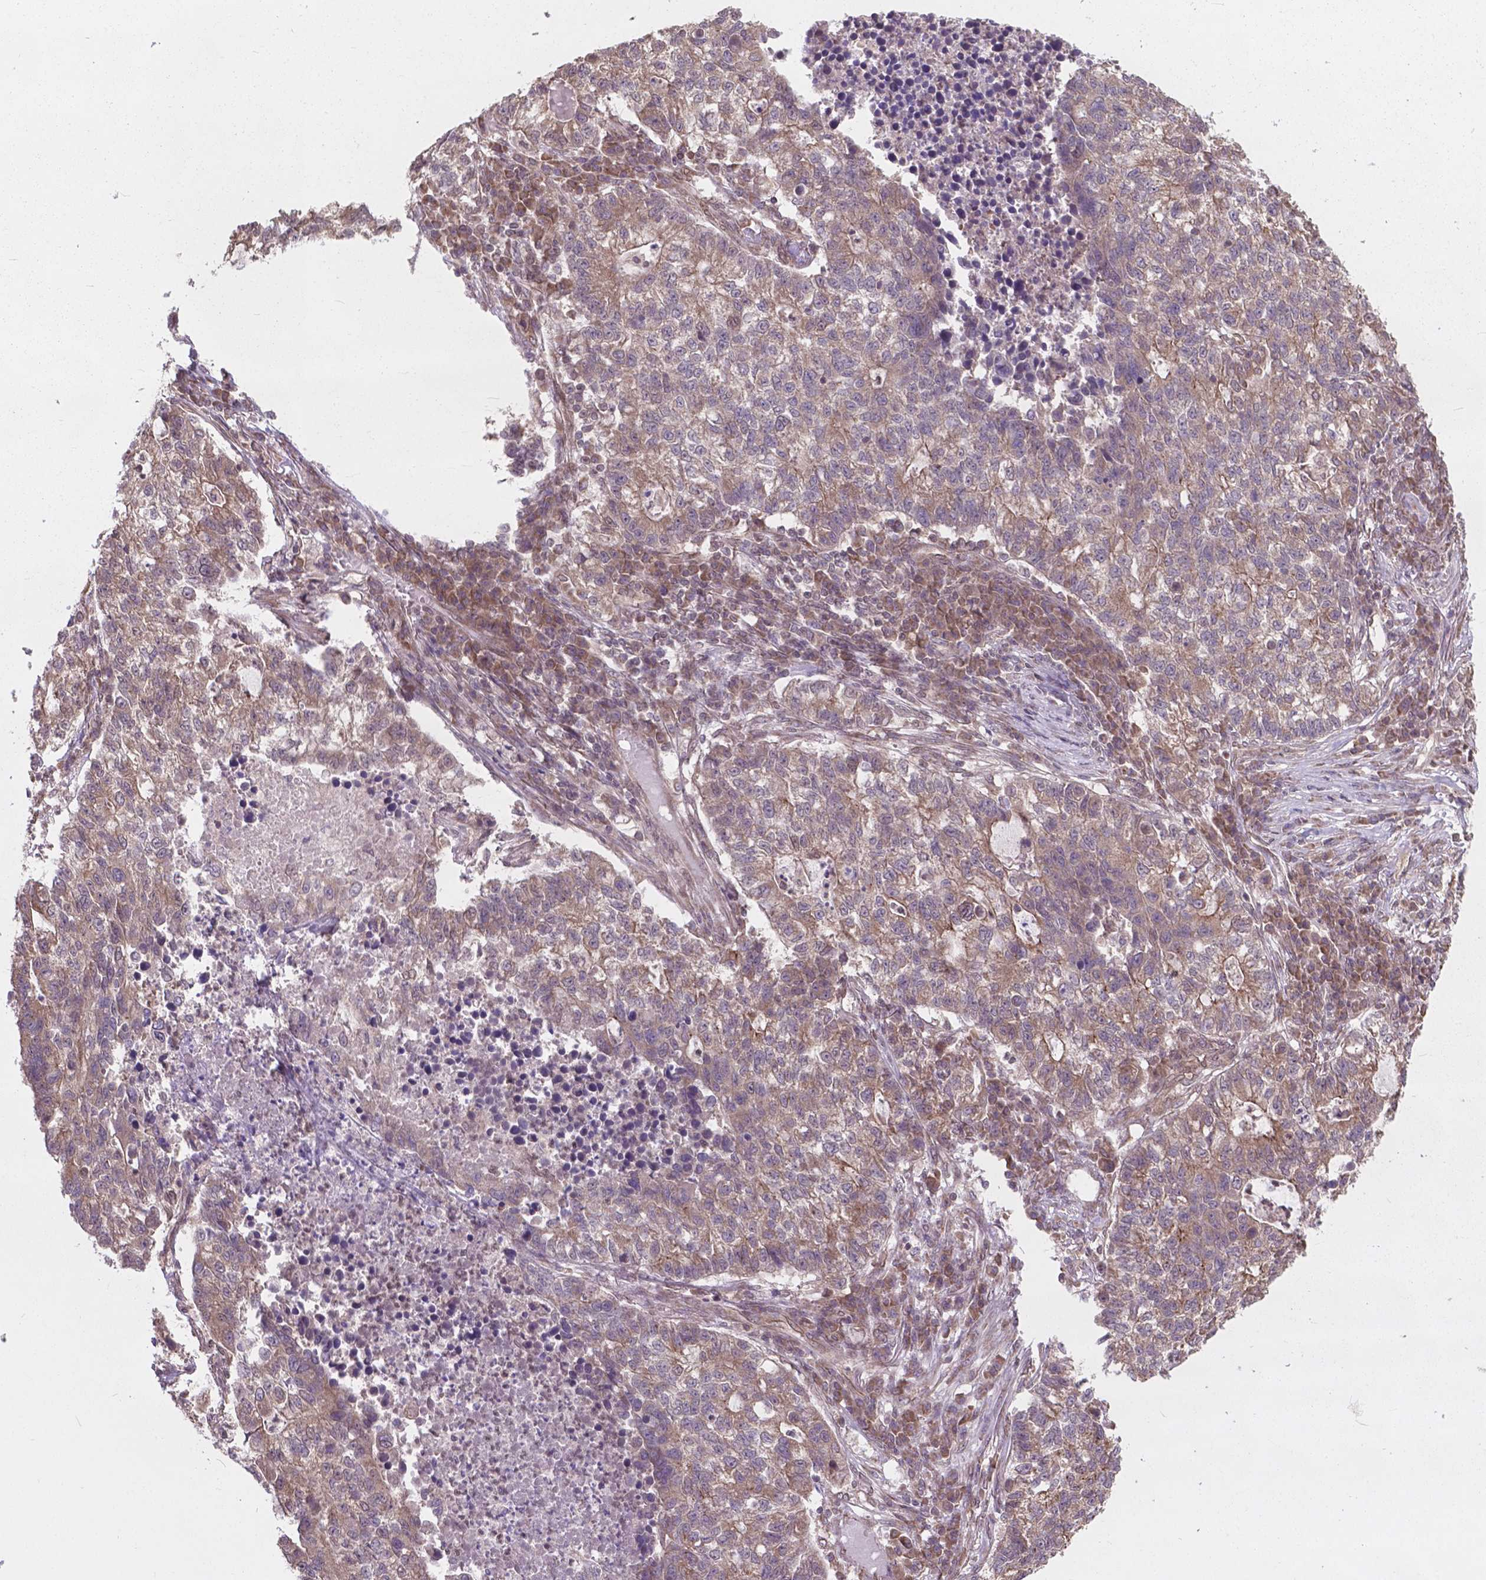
{"staining": {"intensity": "moderate", "quantity": "<25%", "location": "cytoplasmic/membranous"}, "tissue": "lung cancer", "cell_type": "Tumor cells", "image_type": "cancer", "snomed": [{"axis": "morphology", "description": "Adenocarcinoma, NOS"}, {"axis": "topography", "description": "Lung"}], "caption": "Immunohistochemical staining of adenocarcinoma (lung) demonstrates low levels of moderate cytoplasmic/membranous protein positivity in approximately <25% of tumor cells.", "gene": "MRPL33", "patient": {"sex": "male", "age": 57}}